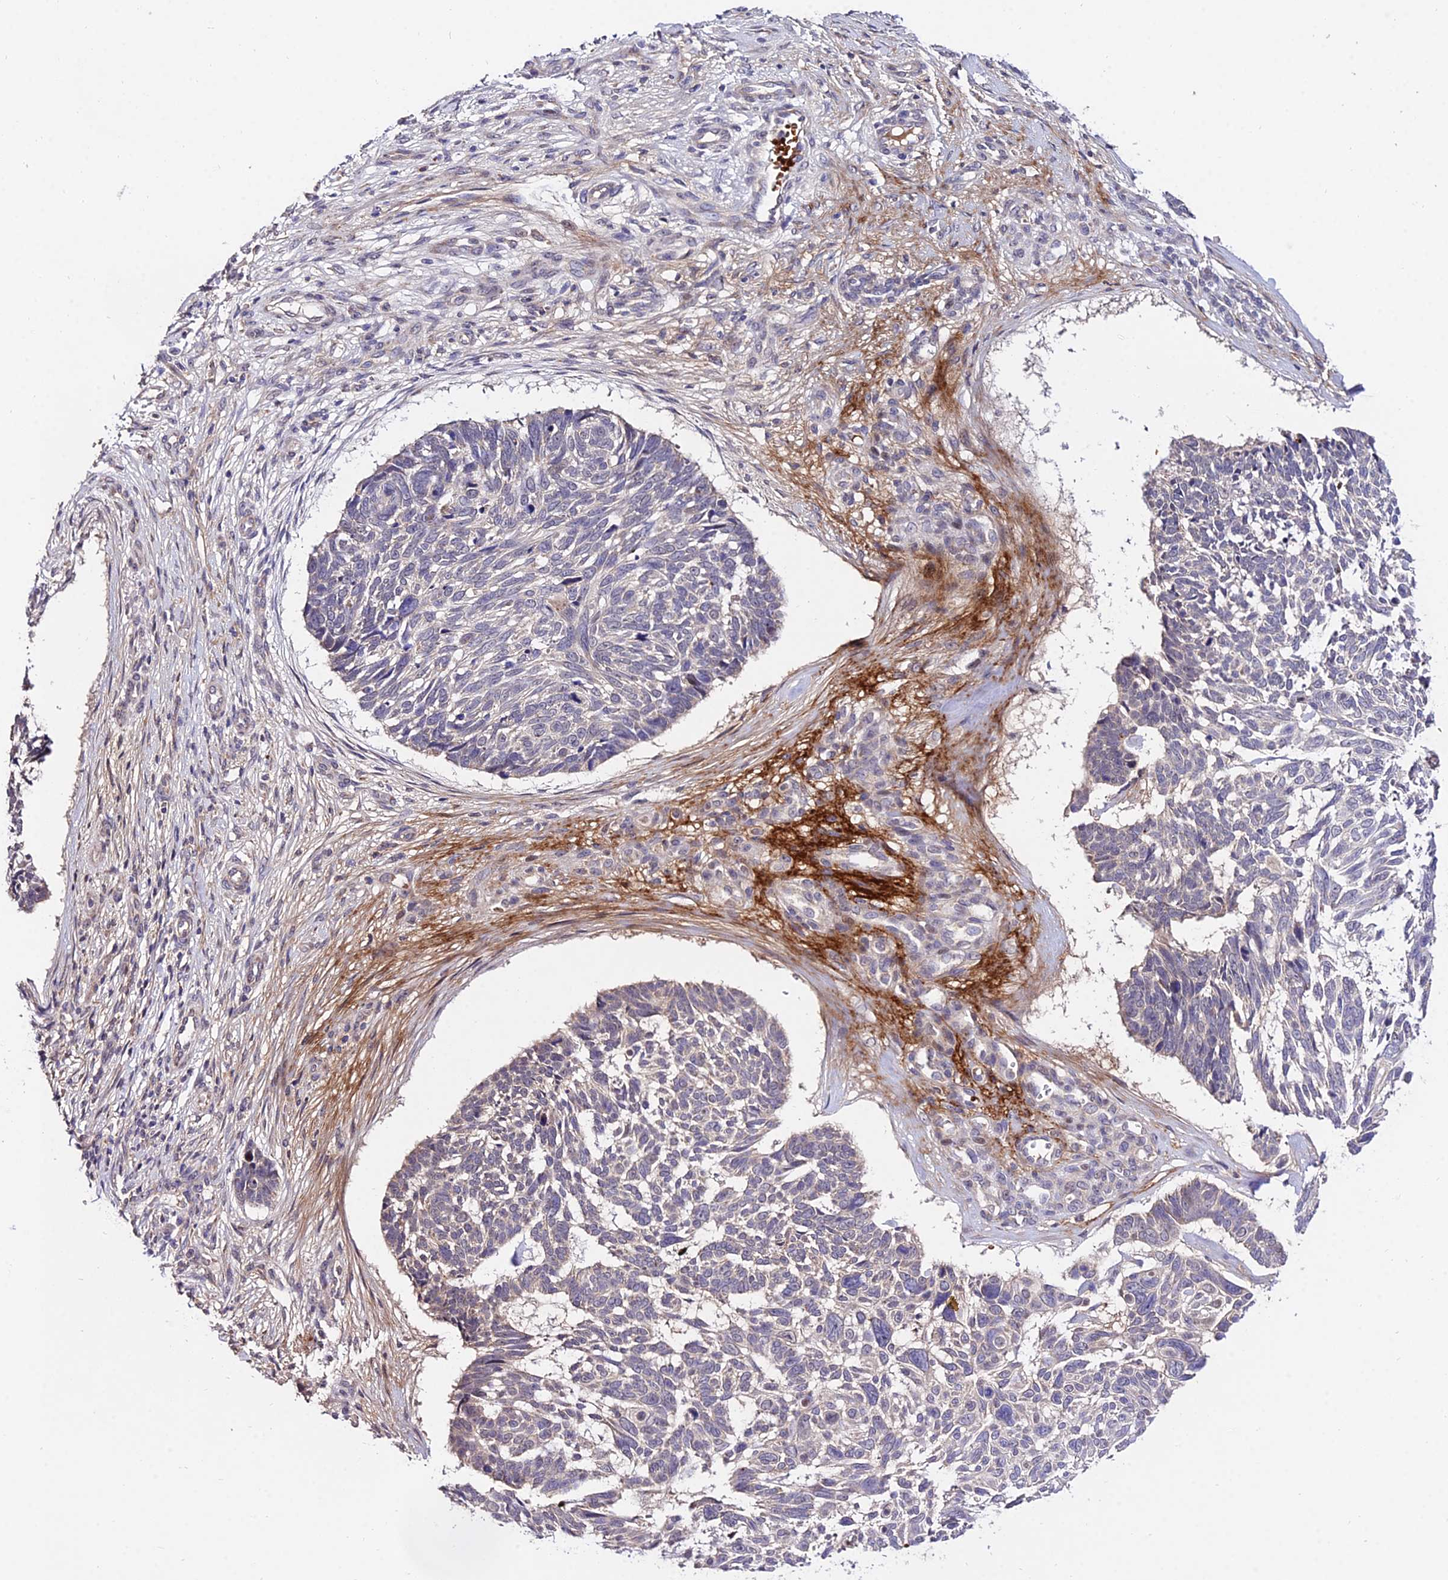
{"staining": {"intensity": "weak", "quantity": "<25%", "location": "cytoplasmic/membranous"}, "tissue": "skin cancer", "cell_type": "Tumor cells", "image_type": "cancer", "snomed": [{"axis": "morphology", "description": "Basal cell carcinoma"}, {"axis": "topography", "description": "Skin"}], "caption": "This is a histopathology image of immunohistochemistry staining of basal cell carcinoma (skin), which shows no staining in tumor cells.", "gene": "WDR5B", "patient": {"sex": "male", "age": 88}}